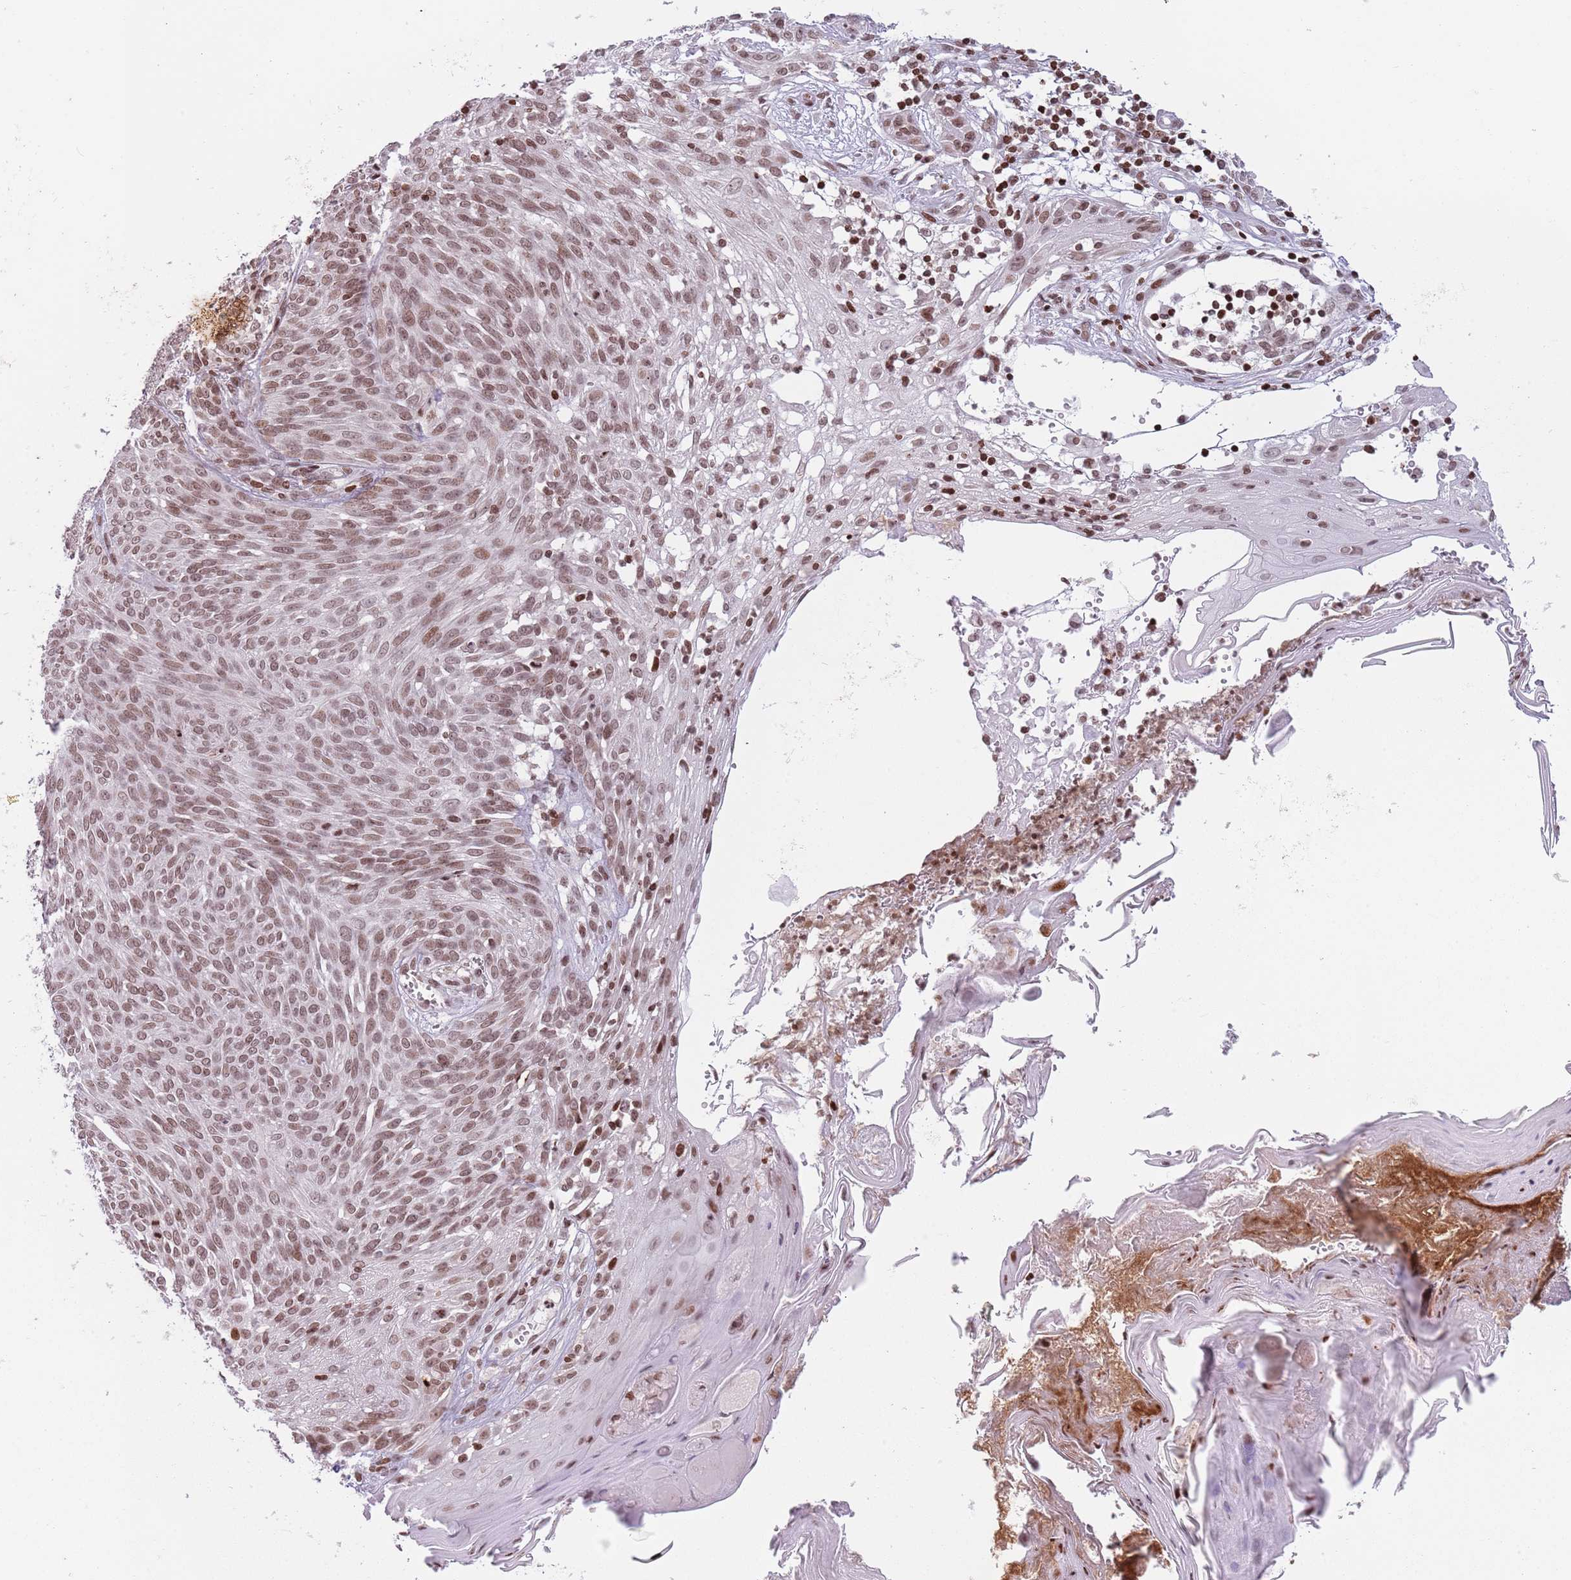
{"staining": {"intensity": "moderate", "quantity": ">75%", "location": "nuclear"}, "tissue": "skin cancer", "cell_type": "Tumor cells", "image_type": "cancer", "snomed": [{"axis": "morphology", "description": "Basal cell carcinoma"}, {"axis": "topography", "description": "Skin"}], "caption": "An image showing moderate nuclear expression in about >75% of tumor cells in skin cancer (basal cell carcinoma), as visualized by brown immunohistochemical staining.", "gene": "SH3RF3", "patient": {"sex": "female", "age": 86}}